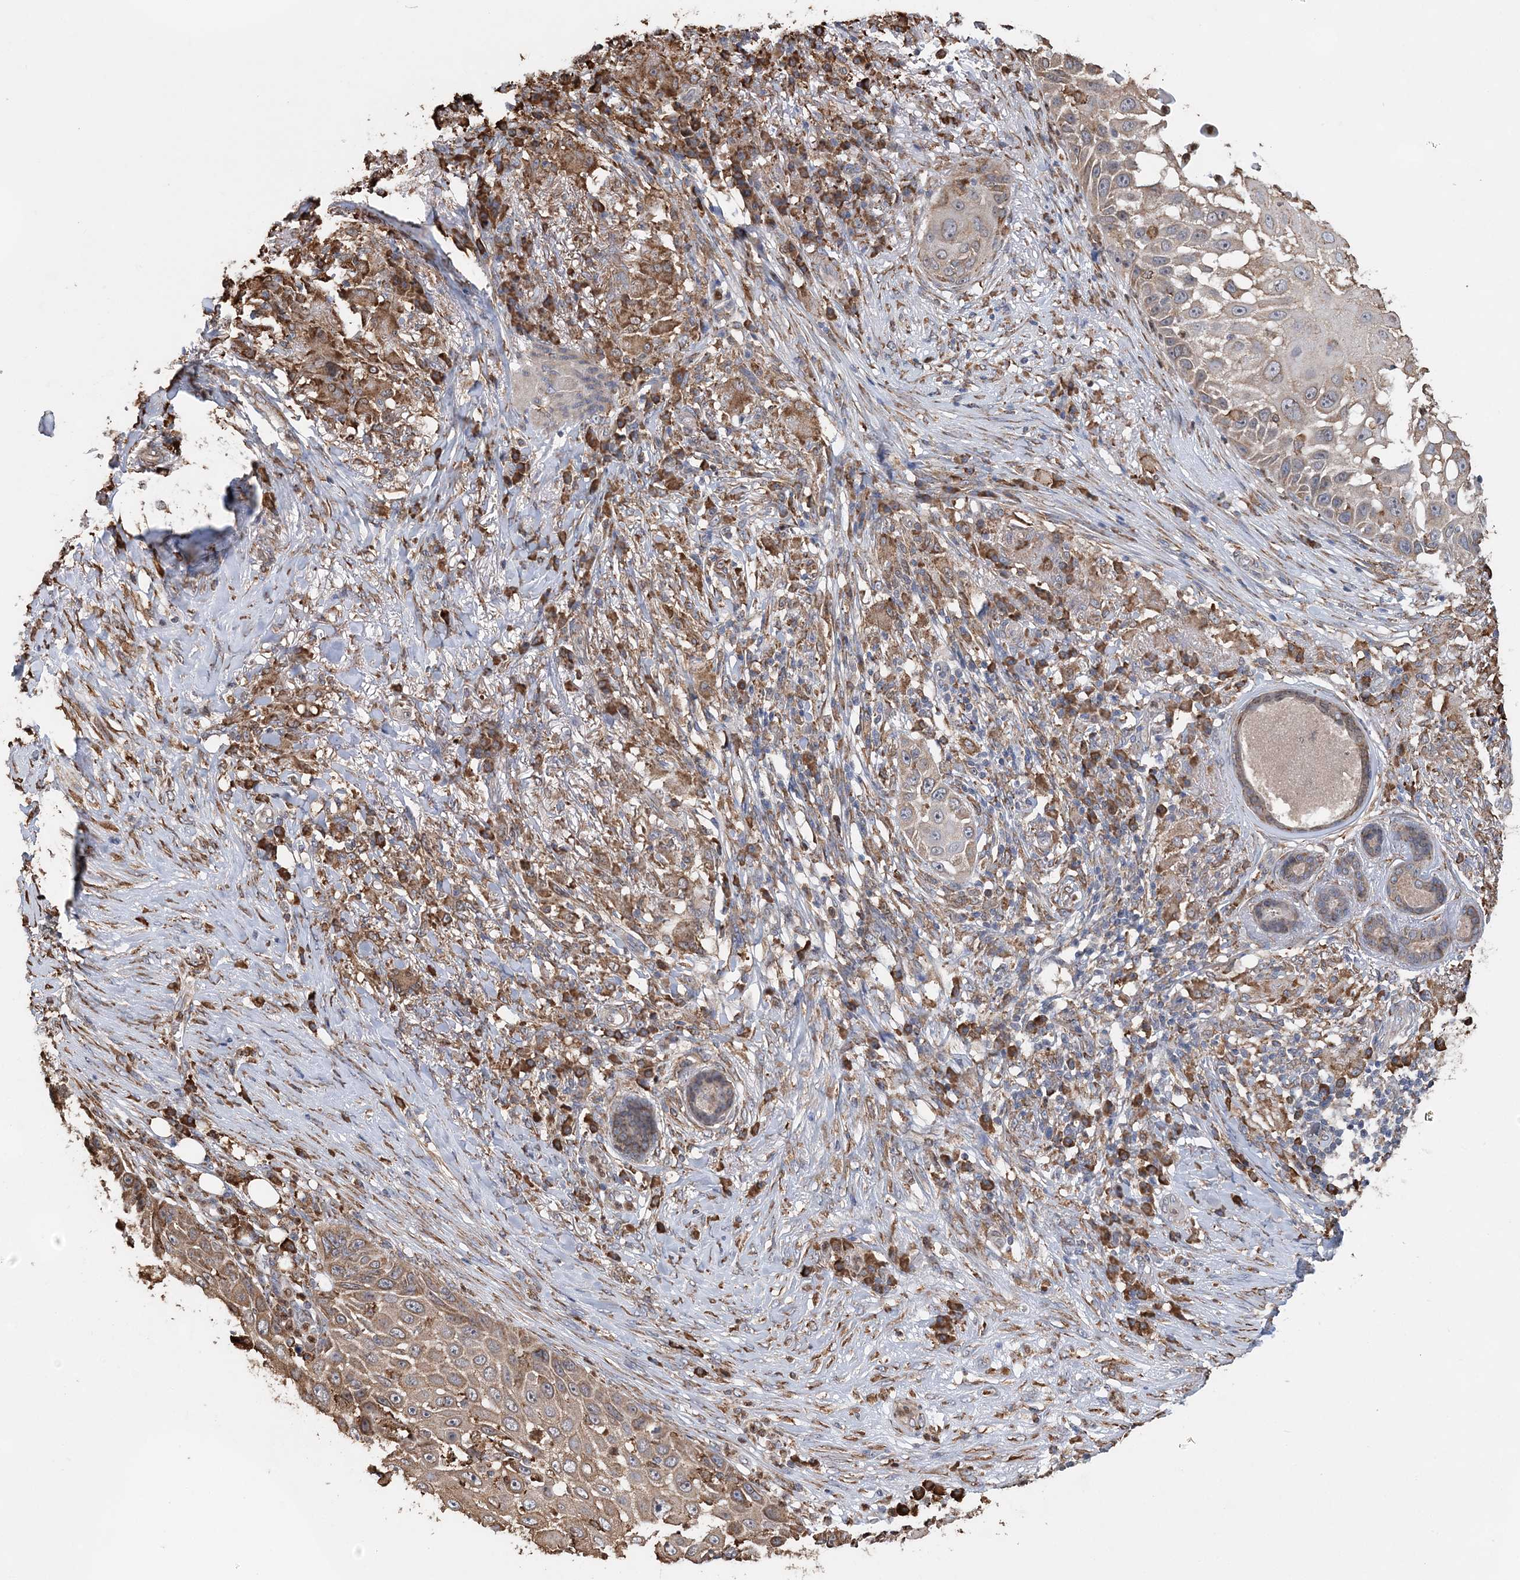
{"staining": {"intensity": "moderate", "quantity": "25%-75%", "location": "cytoplasmic/membranous"}, "tissue": "skin cancer", "cell_type": "Tumor cells", "image_type": "cancer", "snomed": [{"axis": "morphology", "description": "Squamous cell carcinoma, NOS"}, {"axis": "topography", "description": "Skin"}], "caption": "IHC histopathology image of neoplastic tissue: squamous cell carcinoma (skin) stained using IHC reveals medium levels of moderate protein expression localized specifically in the cytoplasmic/membranous of tumor cells, appearing as a cytoplasmic/membranous brown color.", "gene": "WDR12", "patient": {"sex": "female", "age": 44}}